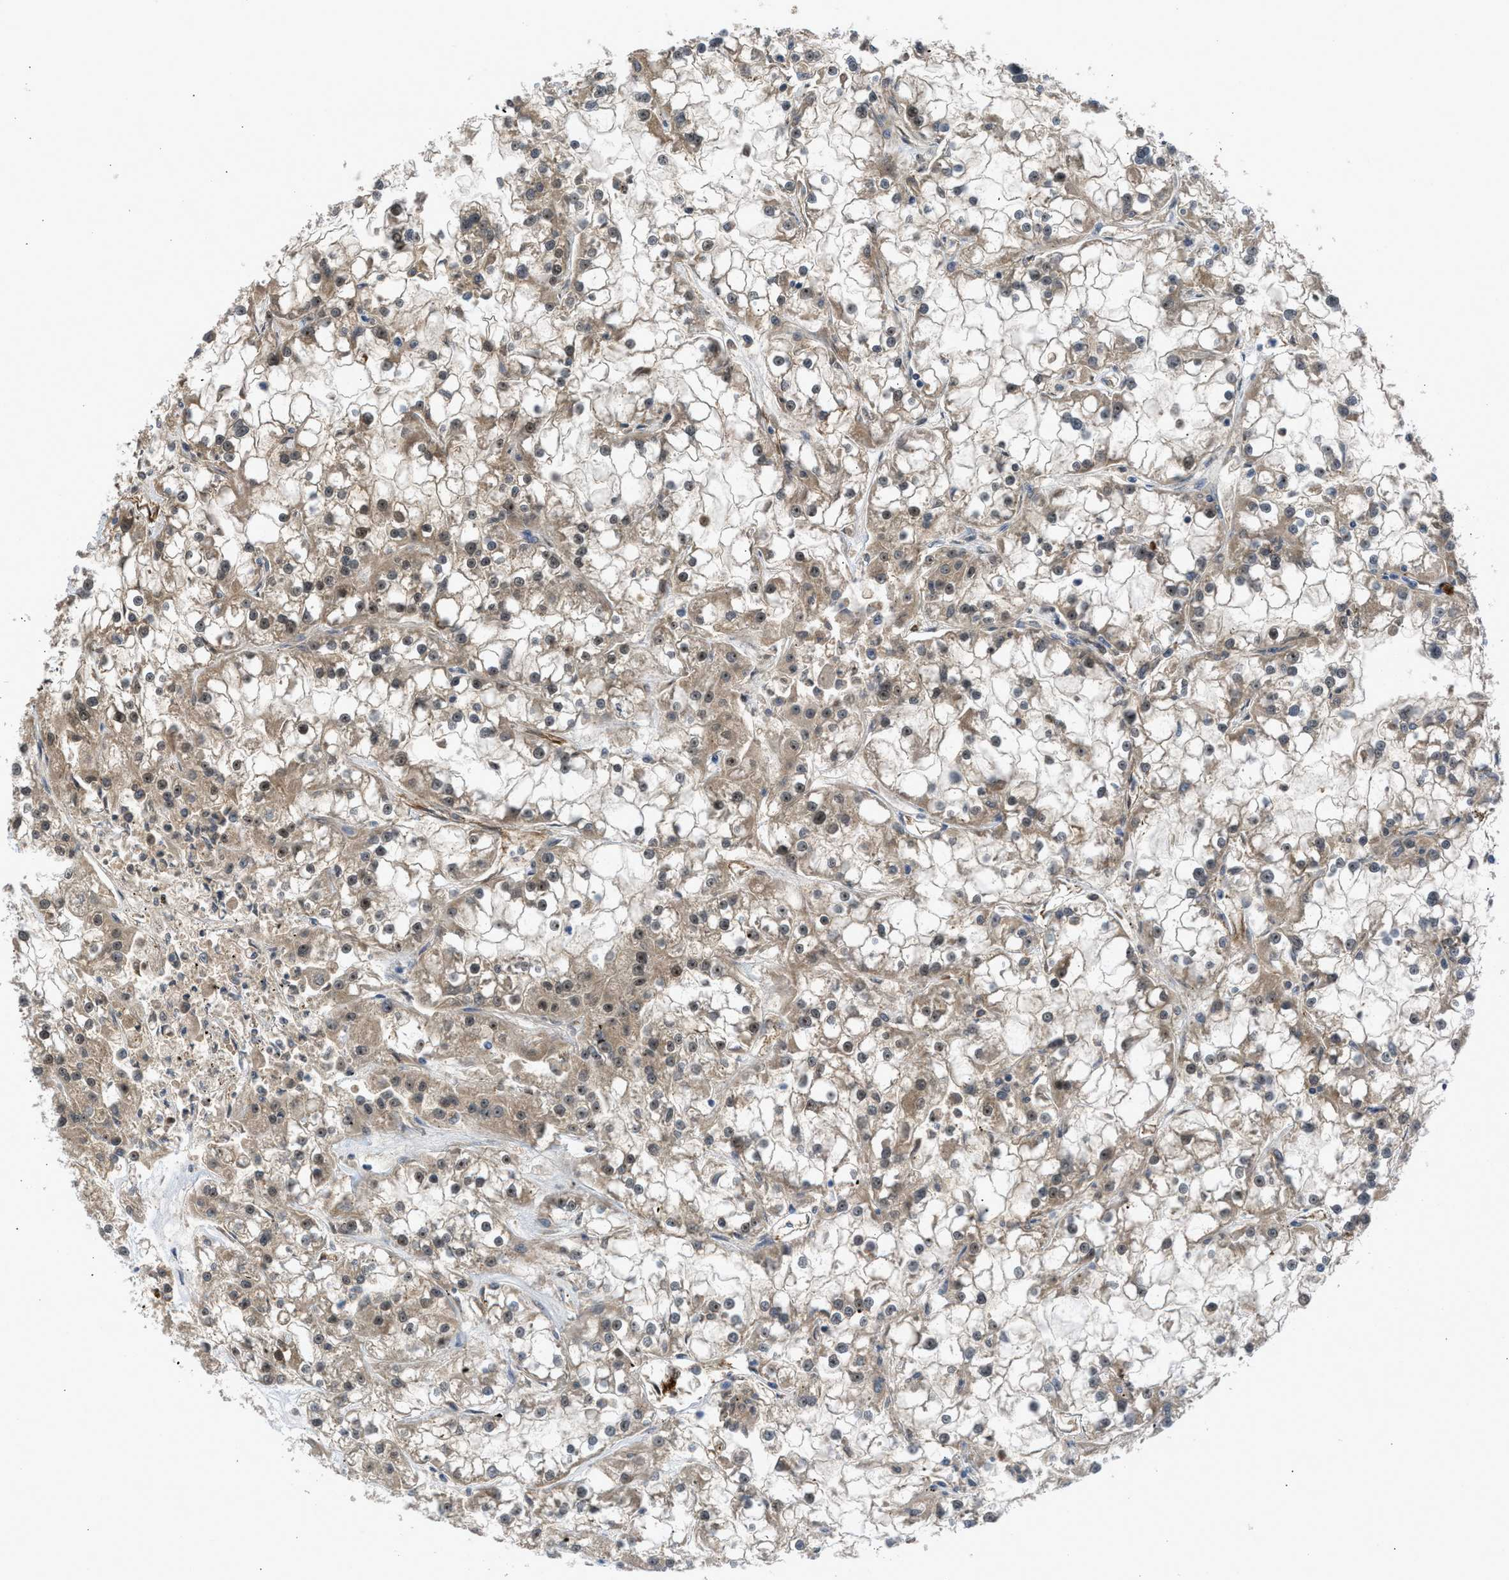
{"staining": {"intensity": "moderate", "quantity": ">75%", "location": "cytoplasmic/membranous,nuclear"}, "tissue": "renal cancer", "cell_type": "Tumor cells", "image_type": "cancer", "snomed": [{"axis": "morphology", "description": "Adenocarcinoma, NOS"}, {"axis": "topography", "description": "Kidney"}], "caption": "High-magnification brightfield microscopy of renal cancer stained with DAB (brown) and counterstained with hematoxylin (blue). tumor cells exhibit moderate cytoplasmic/membranous and nuclear expression is present in about>75% of cells.", "gene": "GPATCH2L", "patient": {"sex": "female", "age": 52}}